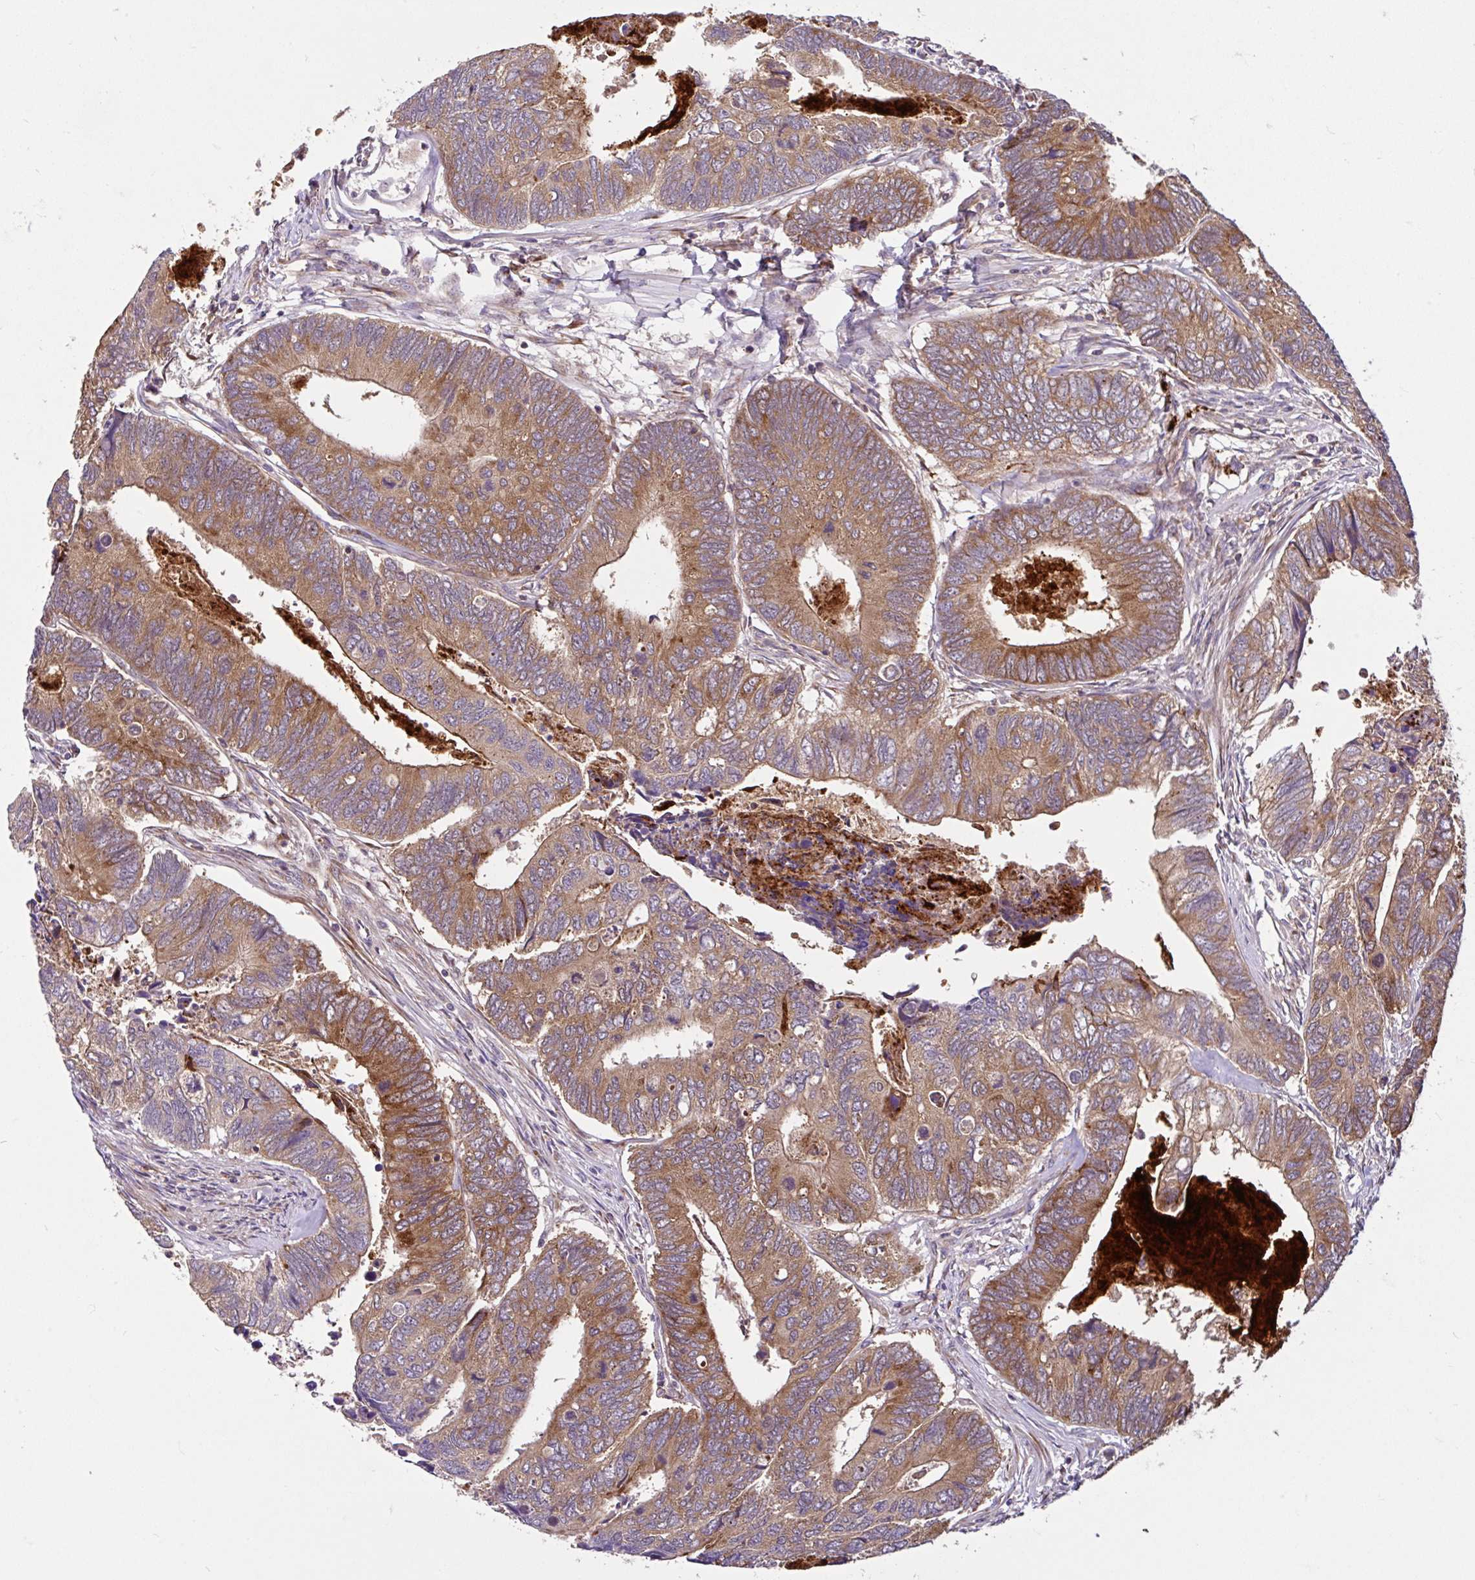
{"staining": {"intensity": "moderate", "quantity": ">75%", "location": "cytoplasmic/membranous"}, "tissue": "colorectal cancer", "cell_type": "Tumor cells", "image_type": "cancer", "snomed": [{"axis": "morphology", "description": "Adenocarcinoma, NOS"}, {"axis": "topography", "description": "Colon"}], "caption": "Immunohistochemical staining of human adenocarcinoma (colorectal) reveals moderate cytoplasmic/membranous protein positivity in approximately >75% of tumor cells. (Brightfield microscopy of DAB IHC at high magnification).", "gene": "NTPCR", "patient": {"sex": "female", "age": 67}}